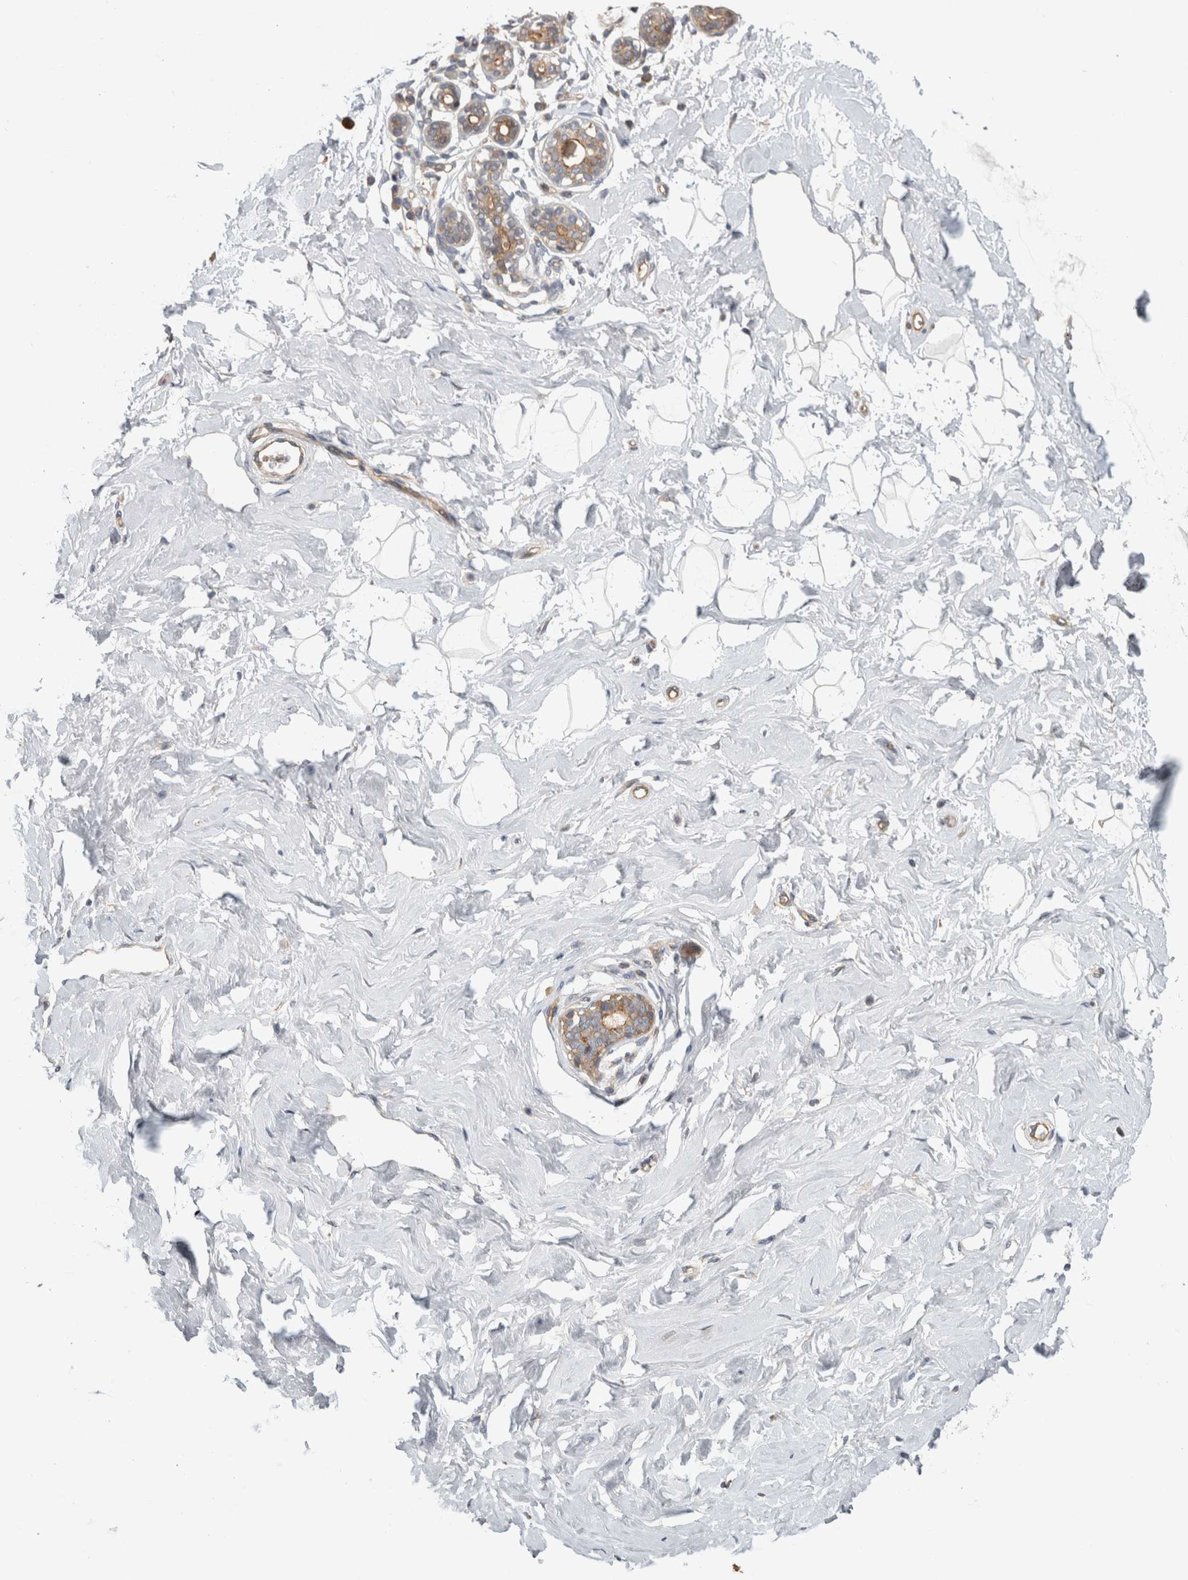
{"staining": {"intensity": "negative", "quantity": "none", "location": "none"}, "tissue": "breast", "cell_type": "Adipocytes", "image_type": "normal", "snomed": [{"axis": "morphology", "description": "Normal tissue, NOS"}, {"axis": "morphology", "description": "Adenoma, NOS"}, {"axis": "topography", "description": "Breast"}], "caption": "DAB (3,3'-diaminobenzidine) immunohistochemical staining of unremarkable breast exhibits no significant positivity in adipocytes. (DAB immunohistochemistry visualized using brightfield microscopy, high magnification).", "gene": "PARP6", "patient": {"sex": "female", "age": 23}}